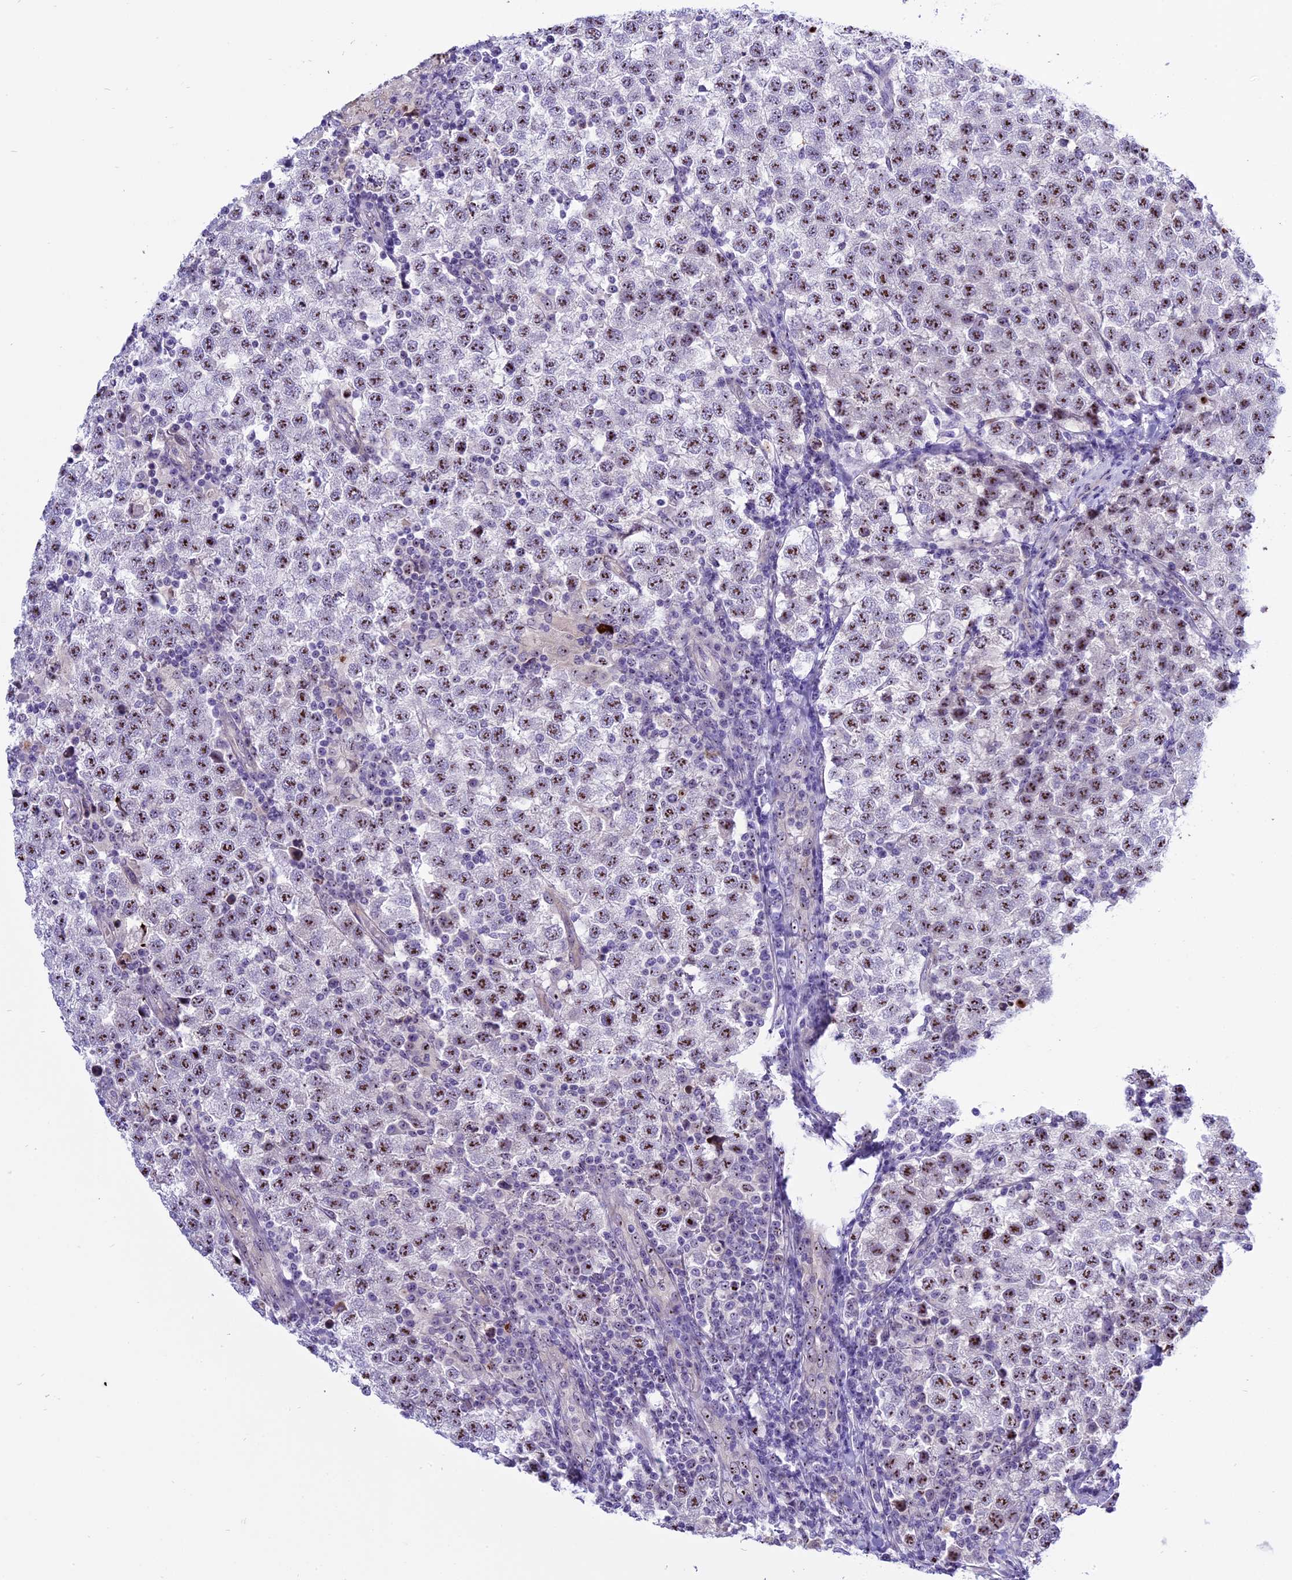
{"staining": {"intensity": "moderate", "quantity": "25%-75%", "location": "nuclear"}, "tissue": "testis cancer", "cell_type": "Tumor cells", "image_type": "cancer", "snomed": [{"axis": "morphology", "description": "Seminoma, NOS"}, {"axis": "topography", "description": "Testis"}], "caption": "Moderate nuclear staining for a protein is seen in approximately 25%-75% of tumor cells of testis cancer using IHC.", "gene": "TBL3", "patient": {"sex": "male", "age": 34}}